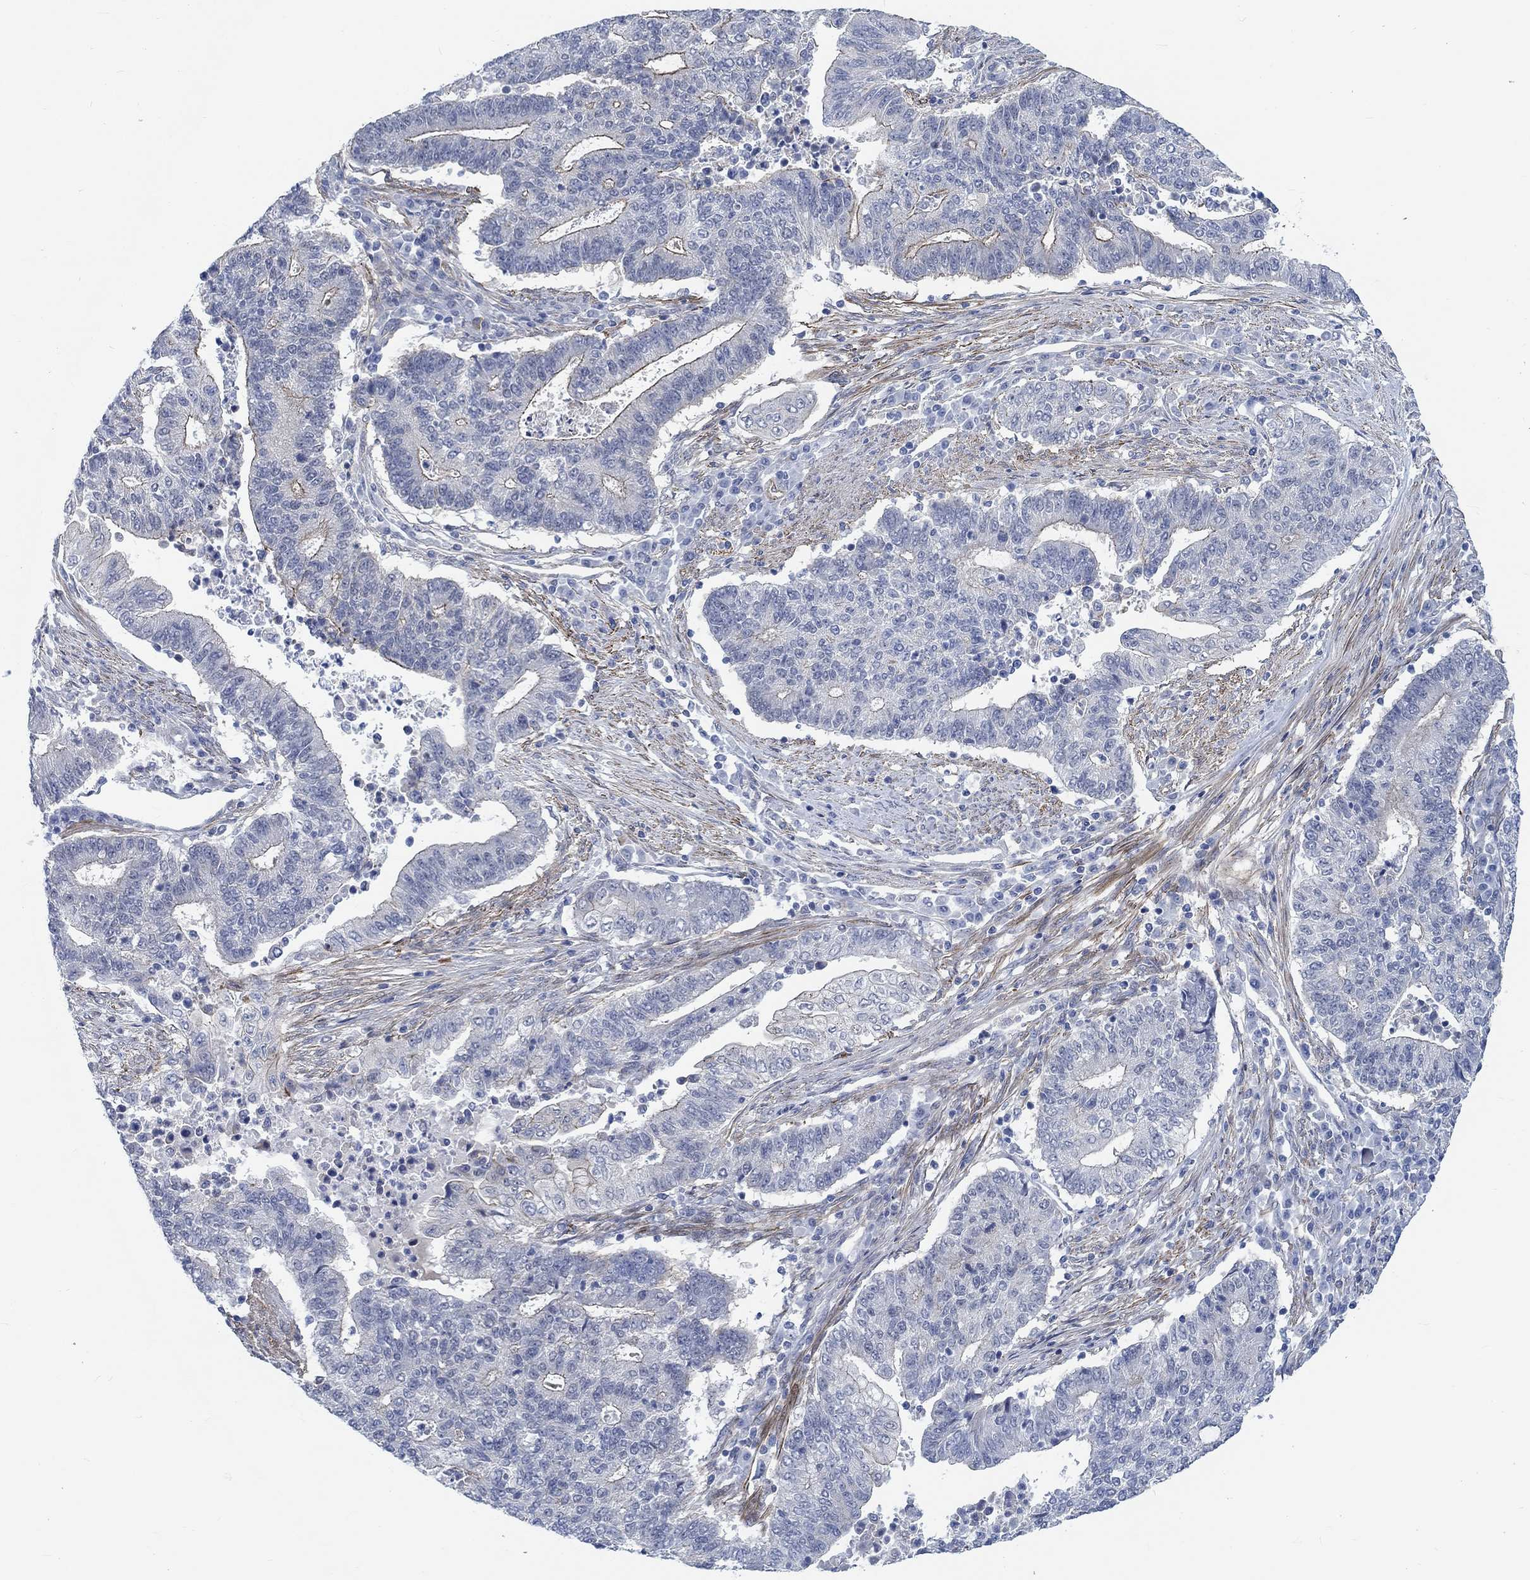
{"staining": {"intensity": "moderate", "quantity": "<25%", "location": "cytoplasmic/membranous"}, "tissue": "endometrial cancer", "cell_type": "Tumor cells", "image_type": "cancer", "snomed": [{"axis": "morphology", "description": "Adenocarcinoma, NOS"}, {"axis": "topography", "description": "Uterus"}, {"axis": "topography", "description": "Endometrium"}], "caption": "Endometrial cancer was stained to show a protein in brown. There is low levels of moderate cytoplasmic/membranous expression in approximately <25% of tumor cells. (brown staining indicates protein expression, while blue staining denotes nuclei).", "gene": "KCNH8", "patient": {"sex": "female", "age": 54}}